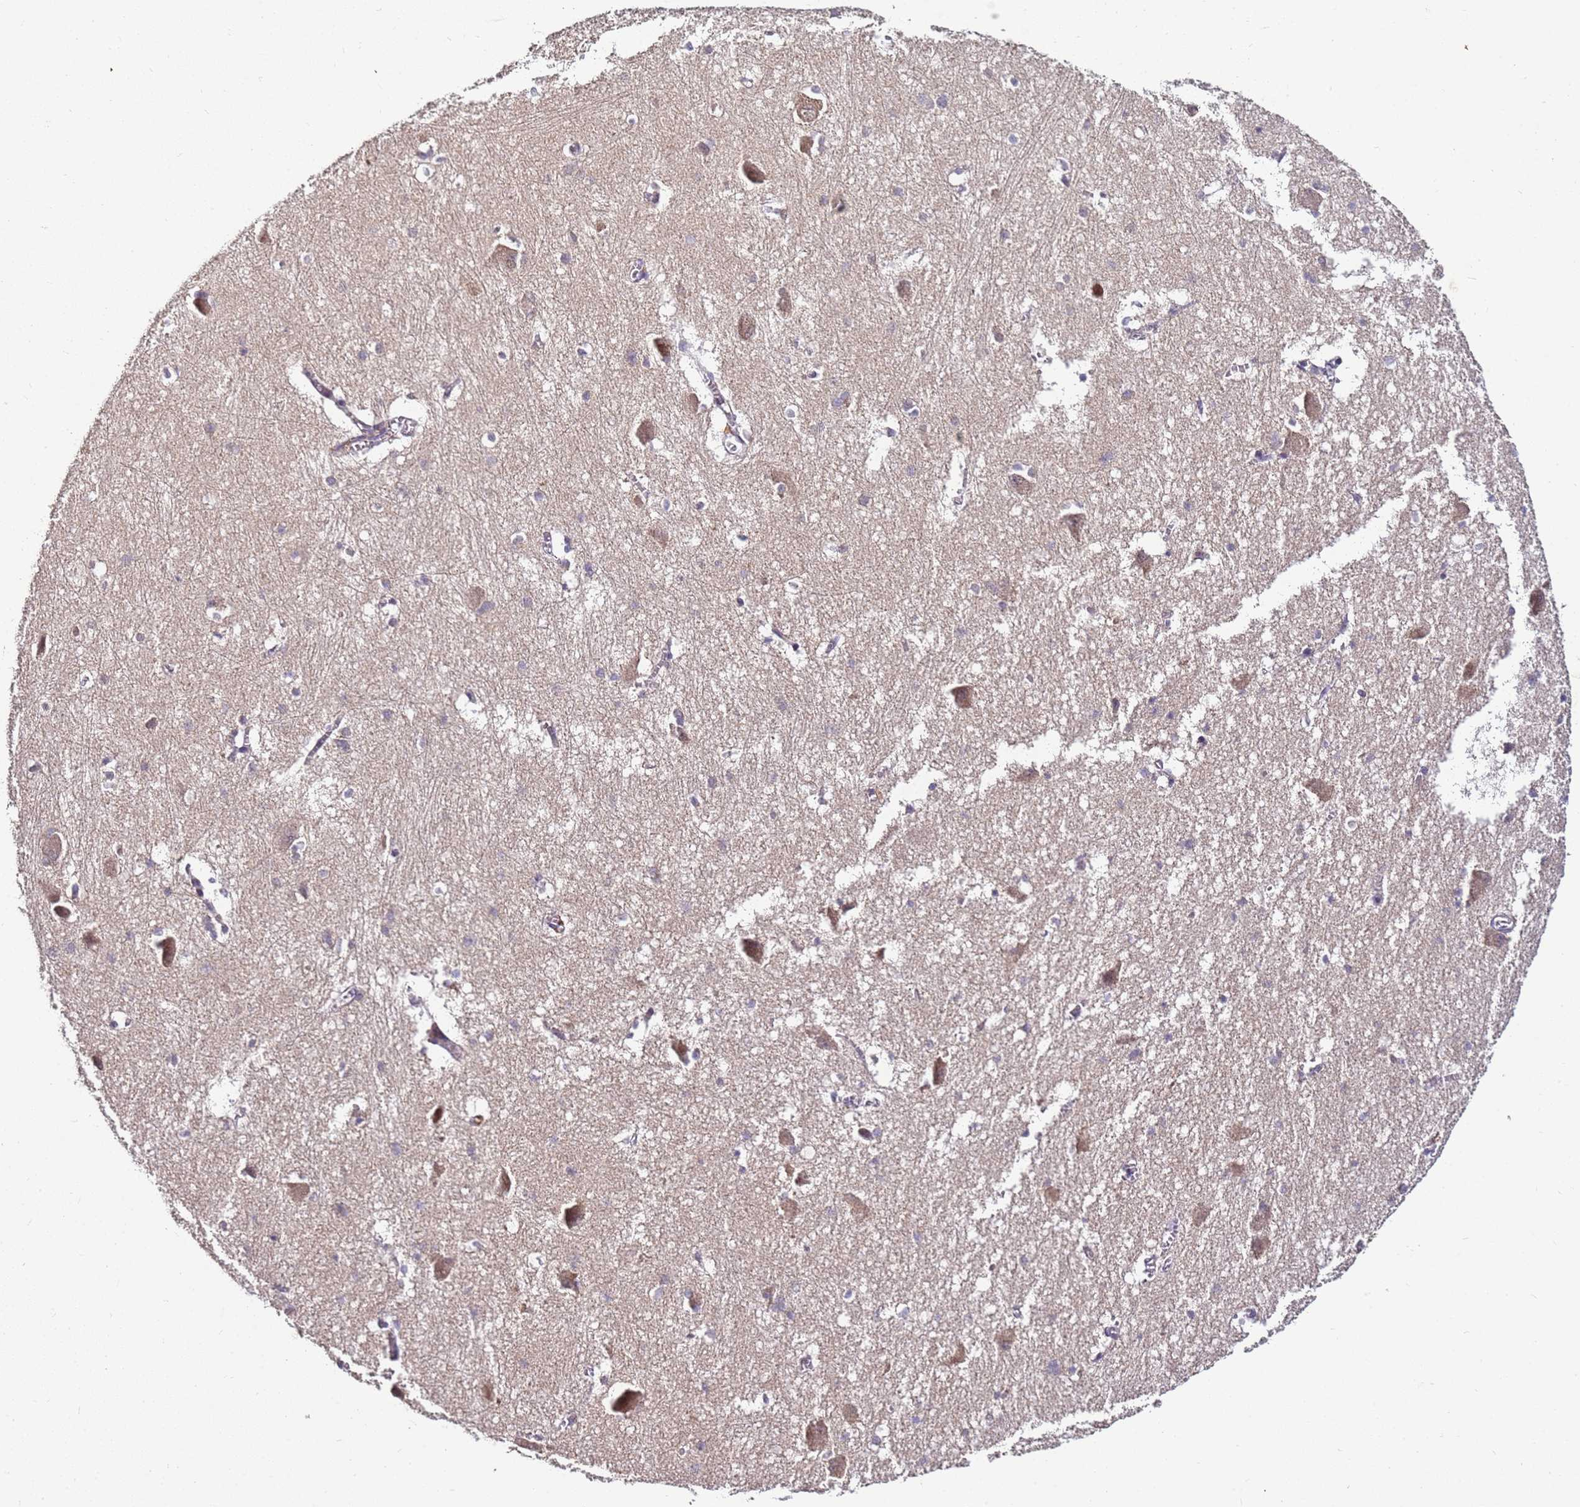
{"staining": {"intensity": "weak", "quantity": "25%-75%", "location": "cytoplasmic/membranous"}, "tissue": "caudate", "cell_type": "Glial cells", "image_type": "normal", "snomed": [{"axis": "morphology", "description": "Normal tissue, NOS"}, {"axis": "topography", "description": "Lateral ventricle wall"}], "caption": "Immunohistochemistry (IHC) histopathology image of normal human caudate stained for a protein (brown), which exhibits low levels of weak cytoplasmic/membranous expression in about 25%-75% of glial cells.", "gene": "ANKRD17", "patient": {"sex": "male", "age": 37}}